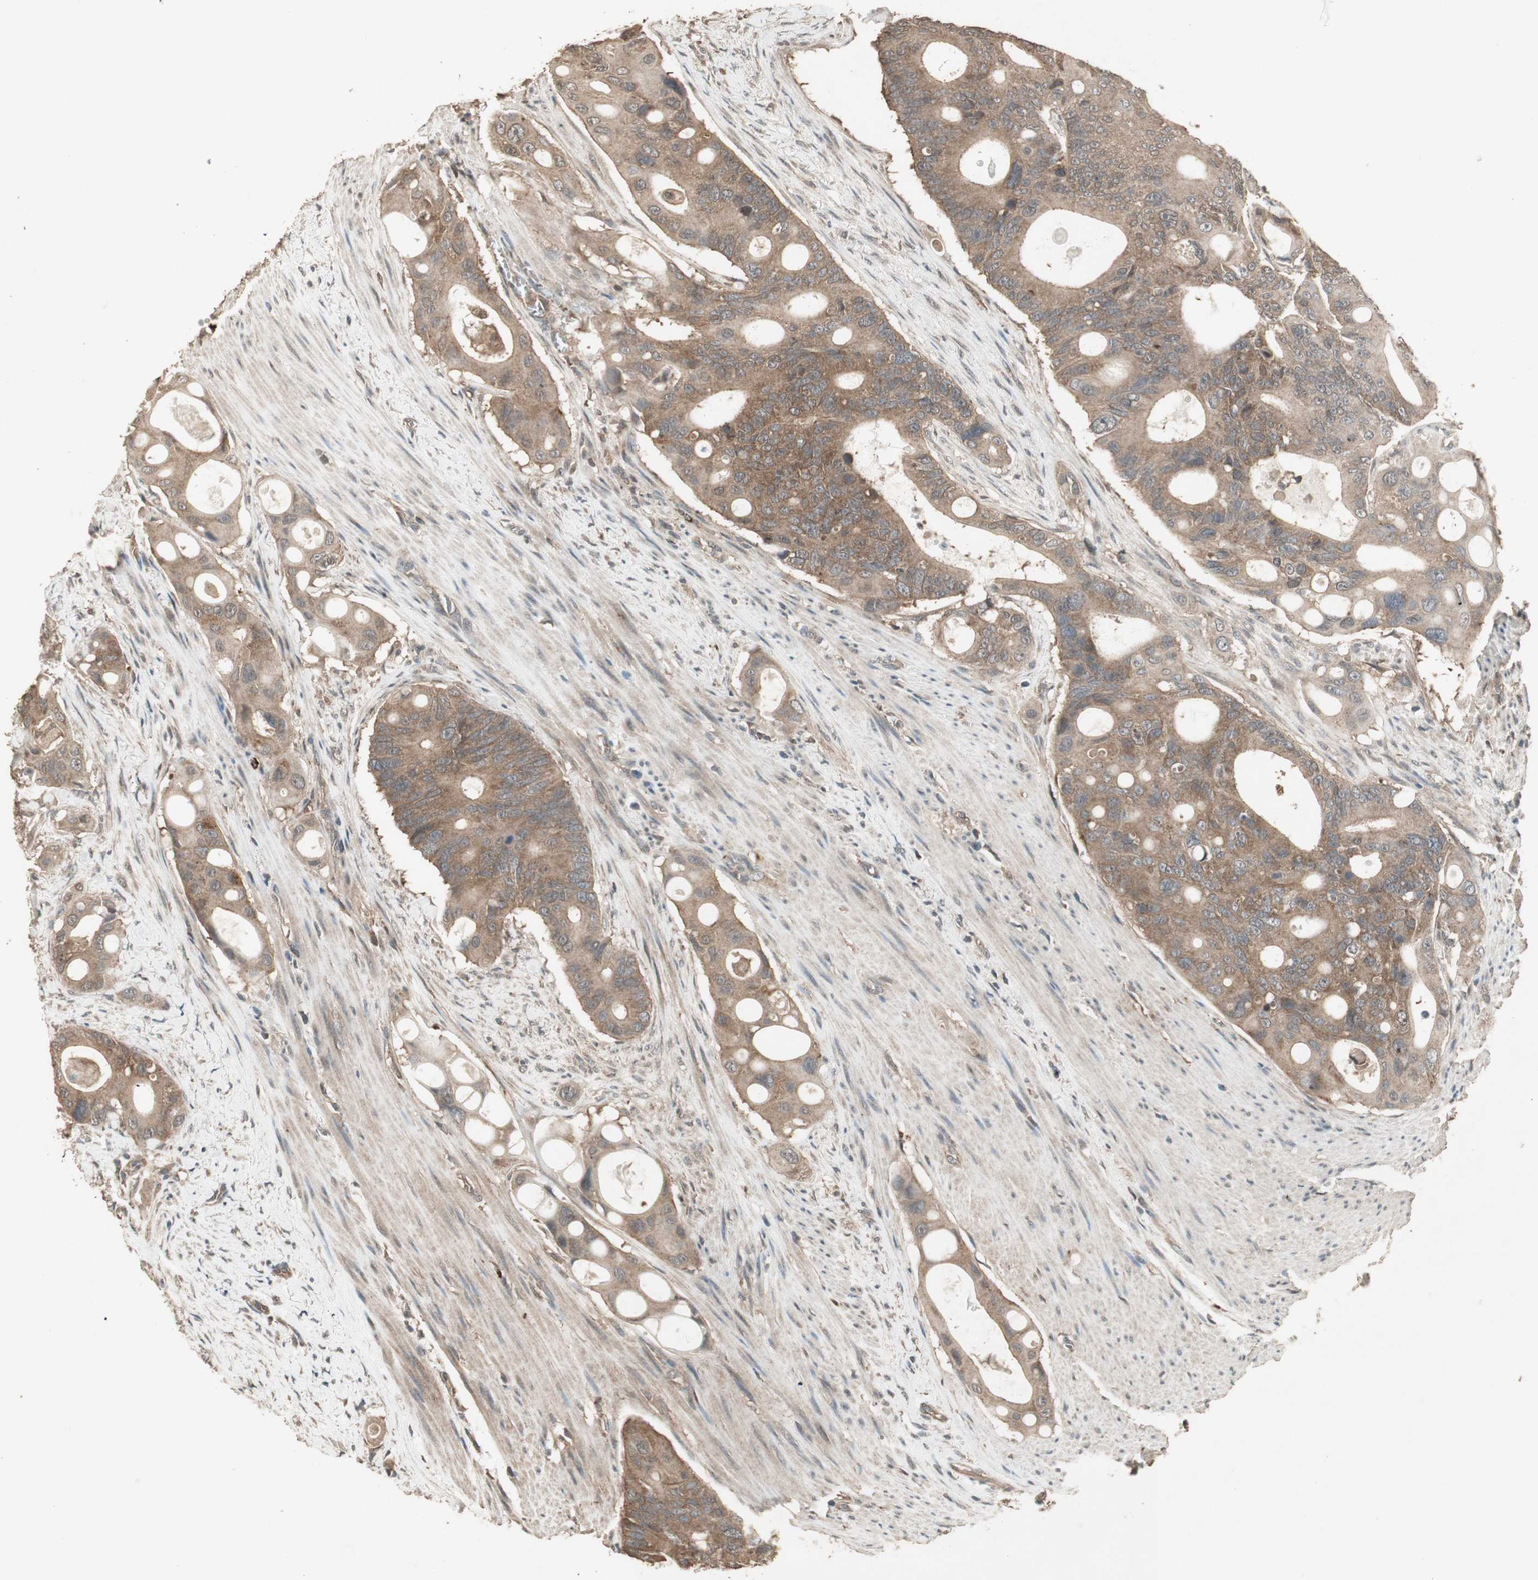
{"staining": {"intensity": "moderate", "quantity": ">75%", "location": "cytoplasmic/membranous"}, "tissue": "colorectal cancer", "cell_type": "Tumor cells", "image_type": "cancer", "snomed": [{"axis": "morphology", "description": "Adenocarcinoma, NOS"}, {"axis": "topography", "description": "Colon"}], "caption": "Colorectal cancer (adenocarcinoma) stained with a protein marker displays moderate staining in tumor cells.", "gene": "UBAC1", "patient": {"sex": "female", "age": 57}}